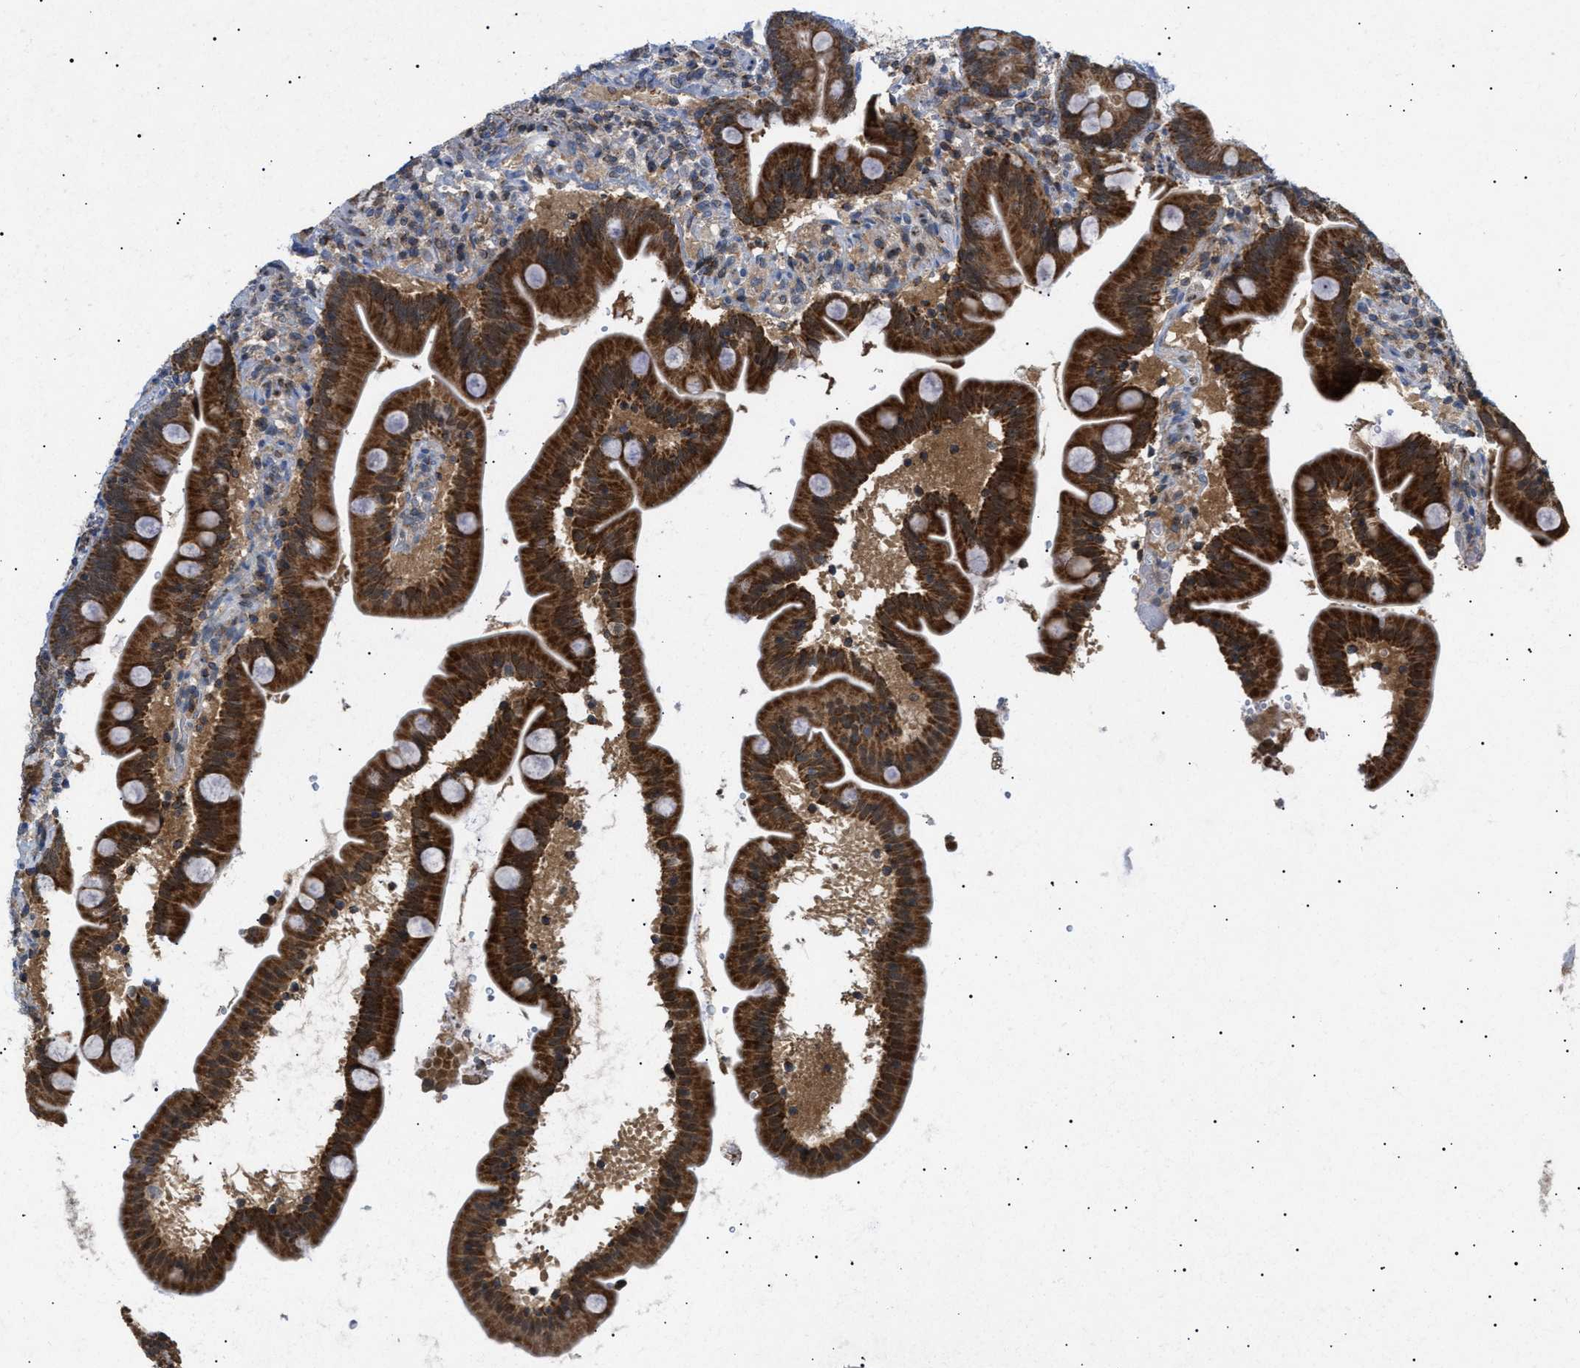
{"staining": {"intensity": "strong", "quantity": ">75%", "location": "cytoplasmic/membranous"}, "tissue": "duodenum", "cell_type": "Glandular cells", "image_type": "normal", "snomed": [{"axis": "morphology", "description": "Normal tissue, NOS"}, {"axis": "topography", "description": "Duodenum"}], "caption": "A photomicrograph of duodenum stained for a protein shows strong cytoplasmic/membranous brown staining in glandular cells. The protein of interest is shown in brown color, while the nuclei are stained blue.", "gene": "SIRT5", "patient": {"sex": "male", "age": 54}}